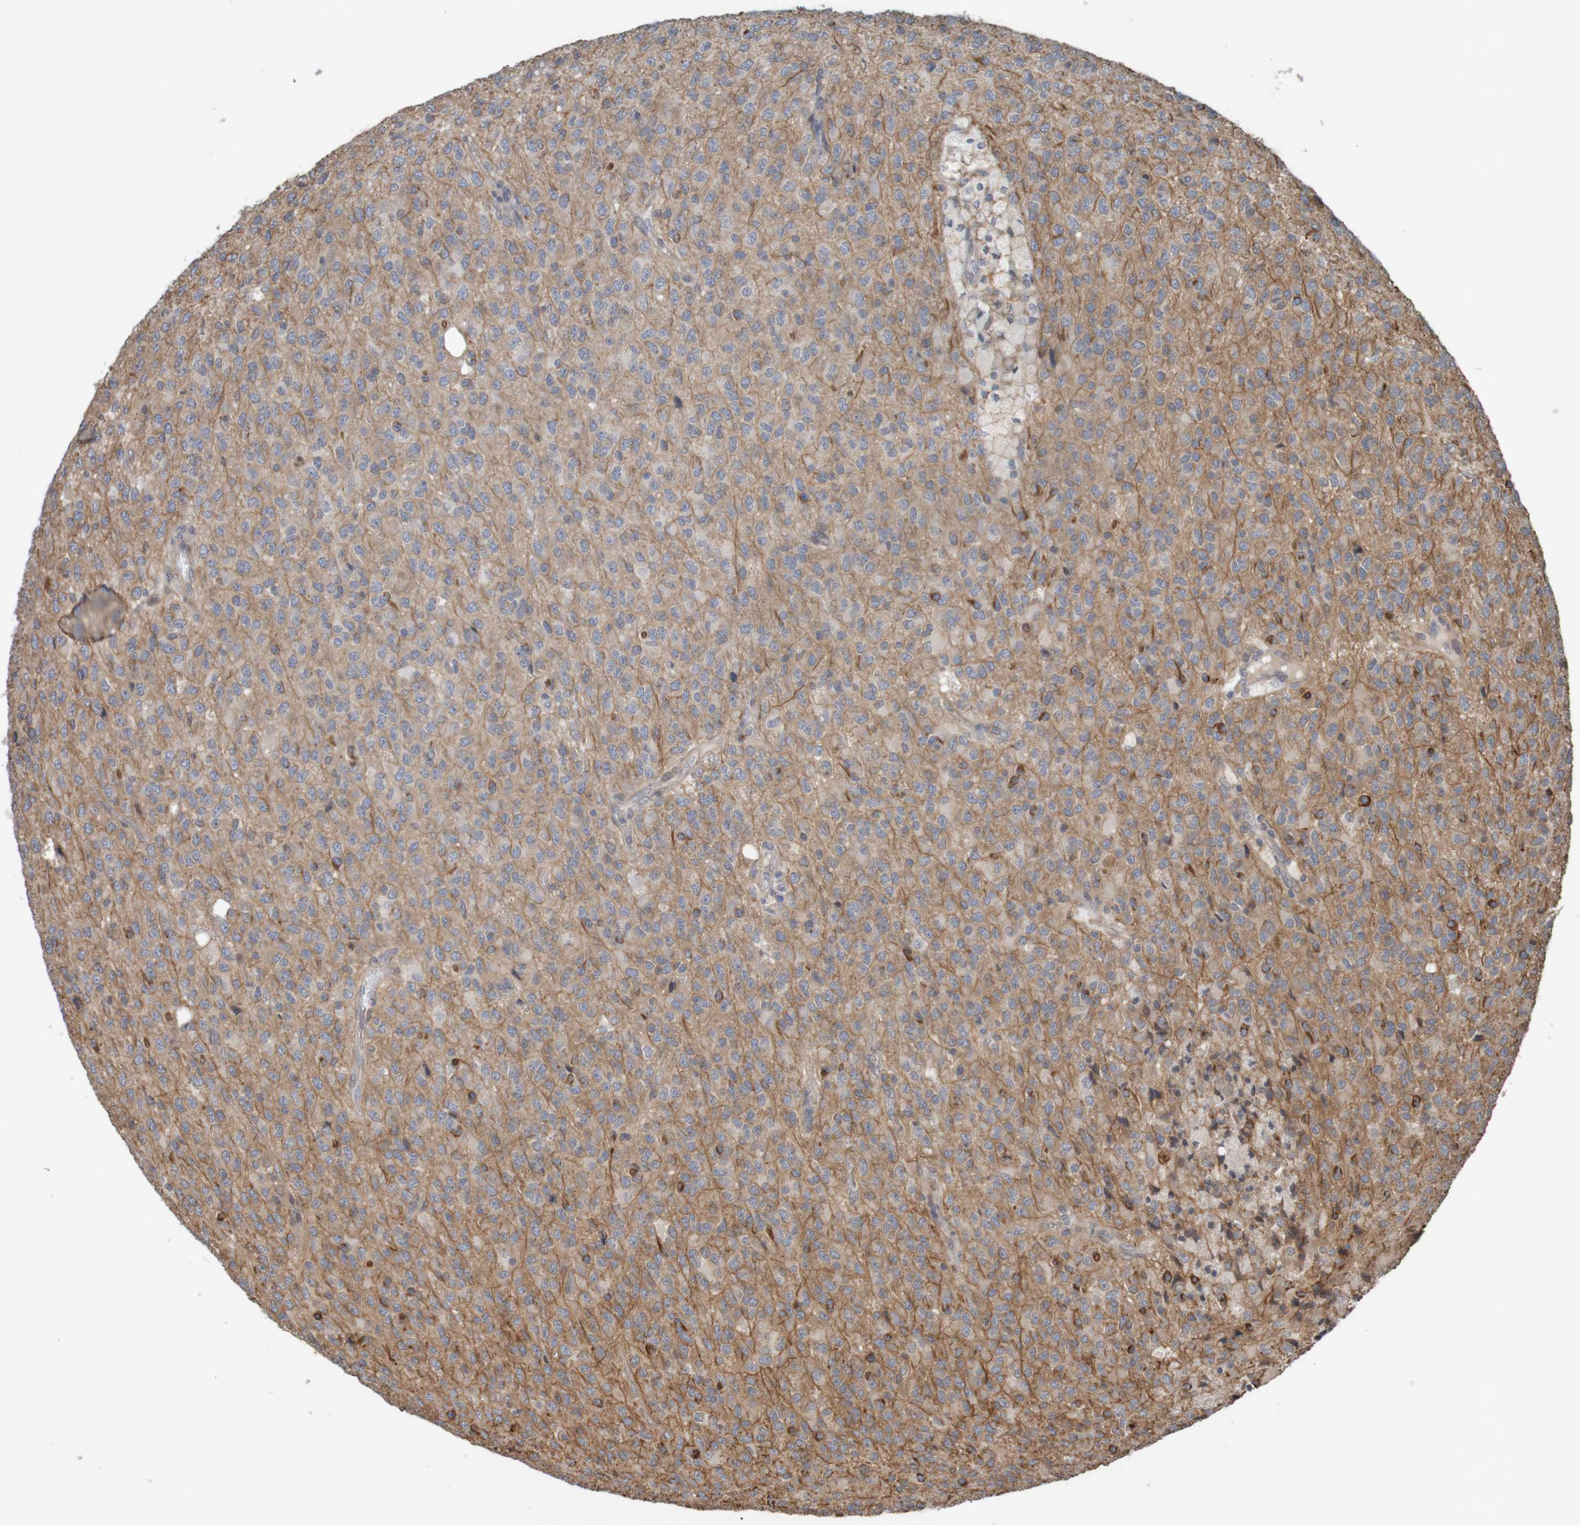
{"staining": {"intensity": "strong", "quantity": "<25%", "location": "cytoplasmic/membranous"}, "tissue": "glioma", "cell_type": "Tumor cells", "image_type": "cancer", "snomed": [{"axis": "morphology", "description": "Glioma, malignant, High grade"}, {"axis": "topography", "description": "pancreas cauda"}], "caption": "Immunohistochemistry of malignant high-grade glioma exhibits medium levels of strong cytoplasmic/membranous staining in approximately <25% of tumor cells.", "gene": "ARHGEF11", "patient": {"sex": "male", "age": 60}}